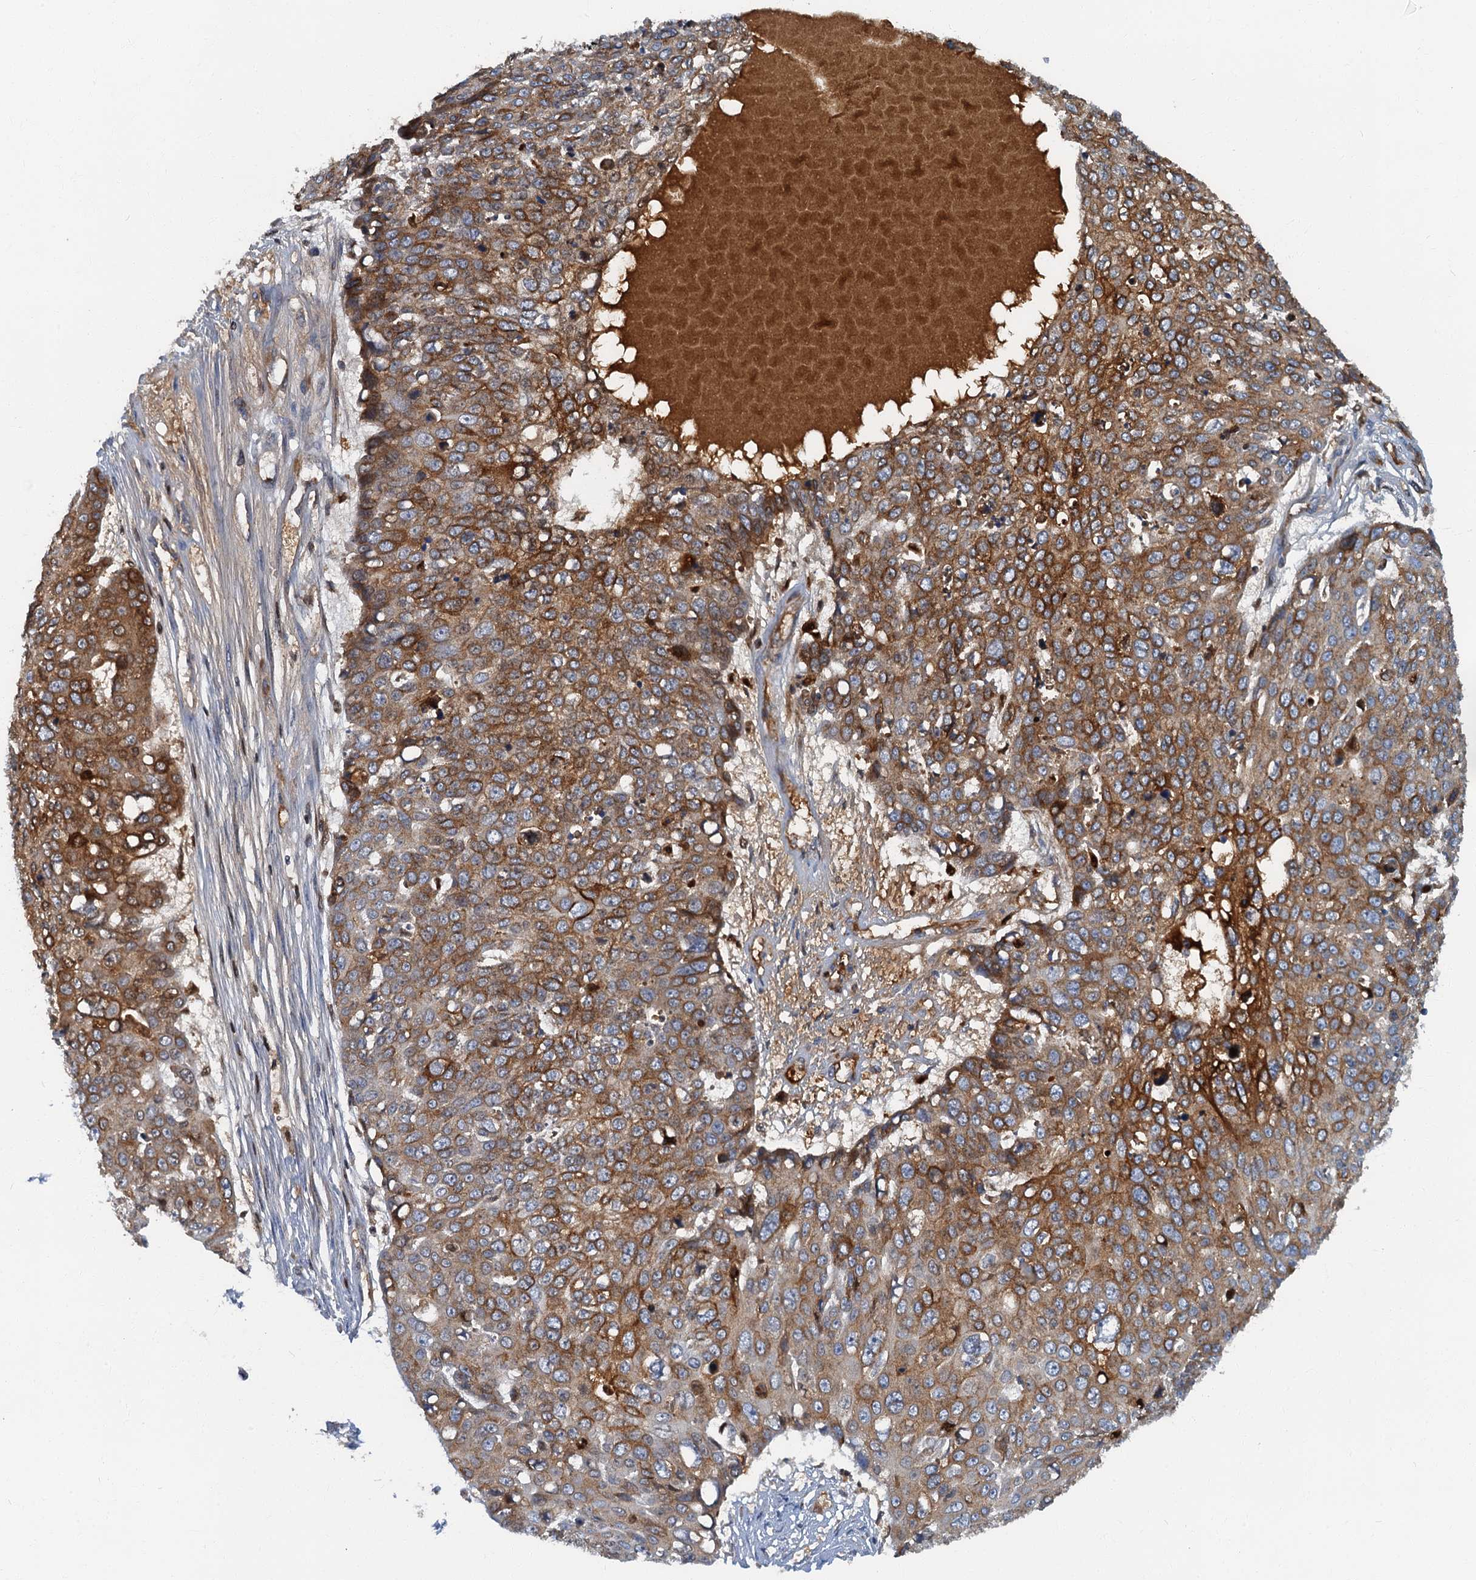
{"staining": {"intensity": "moderate", "quantity": ">75%", "location": "cytoplasmic/membranous"}, "tissue": "skin cancer", "cell_type": "Tumor cells", "image_type": "cancer", "snomed": [{"axis": "morphology", "description": "Squamous cell carcinoma, NOS"}, {"axis": "topography", "description": "Skin"}], "caption": "Immunohistochemical staining of squamous cell carcinoma (skin) shows medium levels of moderate cytoplasmic/membranous expression in about >75% of tumor cells.", "gene": "LYPD3", "patient": {"sex": "male", "age": 71}}